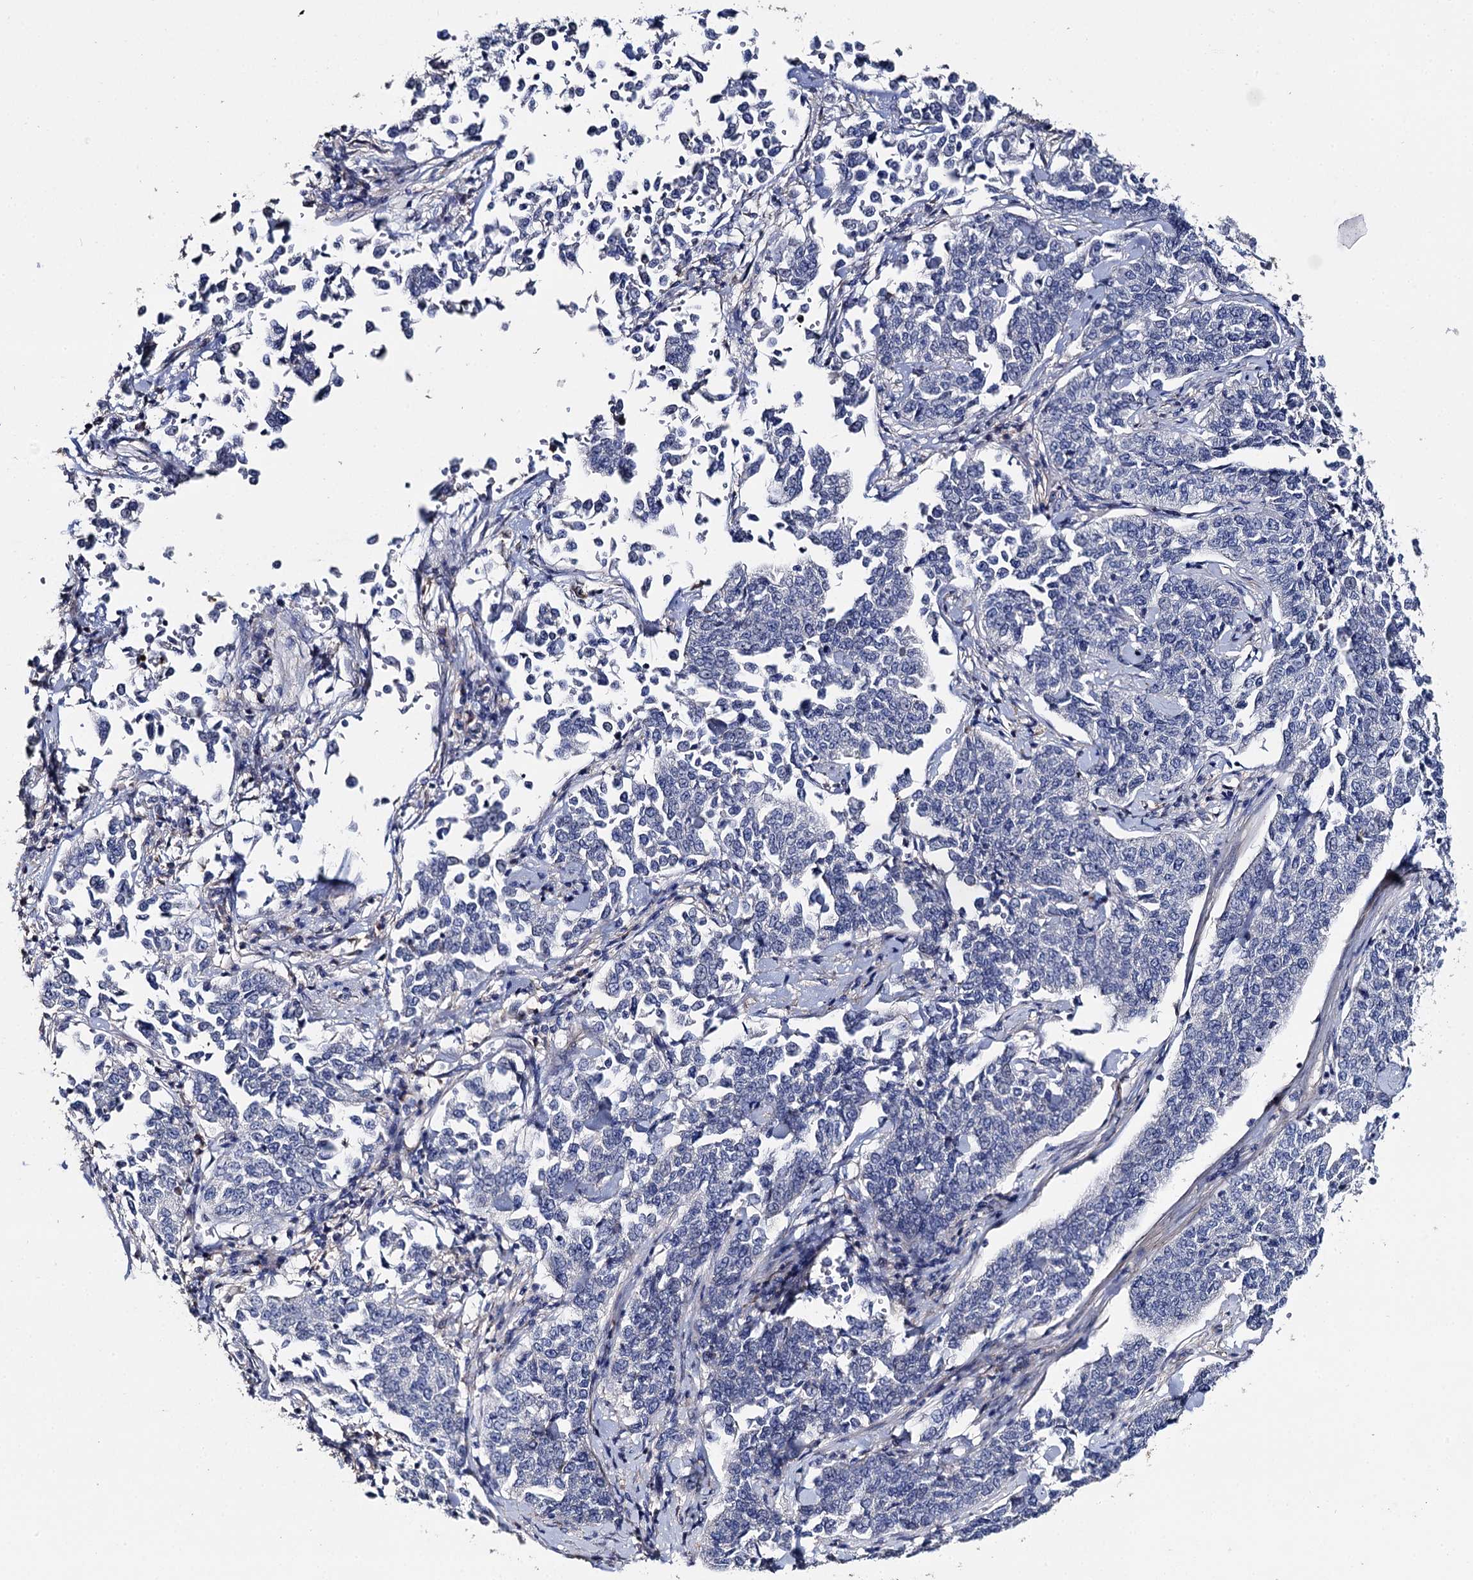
{"staining": {"intensity": "negative", "quantity": "none", "location": "none"}, "tissue": "cervical cancer", "cell_type": "Tumor cells", "image_type": "cancer", "snomed": [{"axis": "morphology", "description": "Squamous cell carcinoma, NOS"}, {"axis": "topography", "description": "Cervix"}], "caption": "This is an immunohistochemistry histopathology image of human squamous cell carcinoma (cervical). There is no expression in tumor cells.", "gene": "DNAH6", "patient": {"sex": "female", "age": 35}}